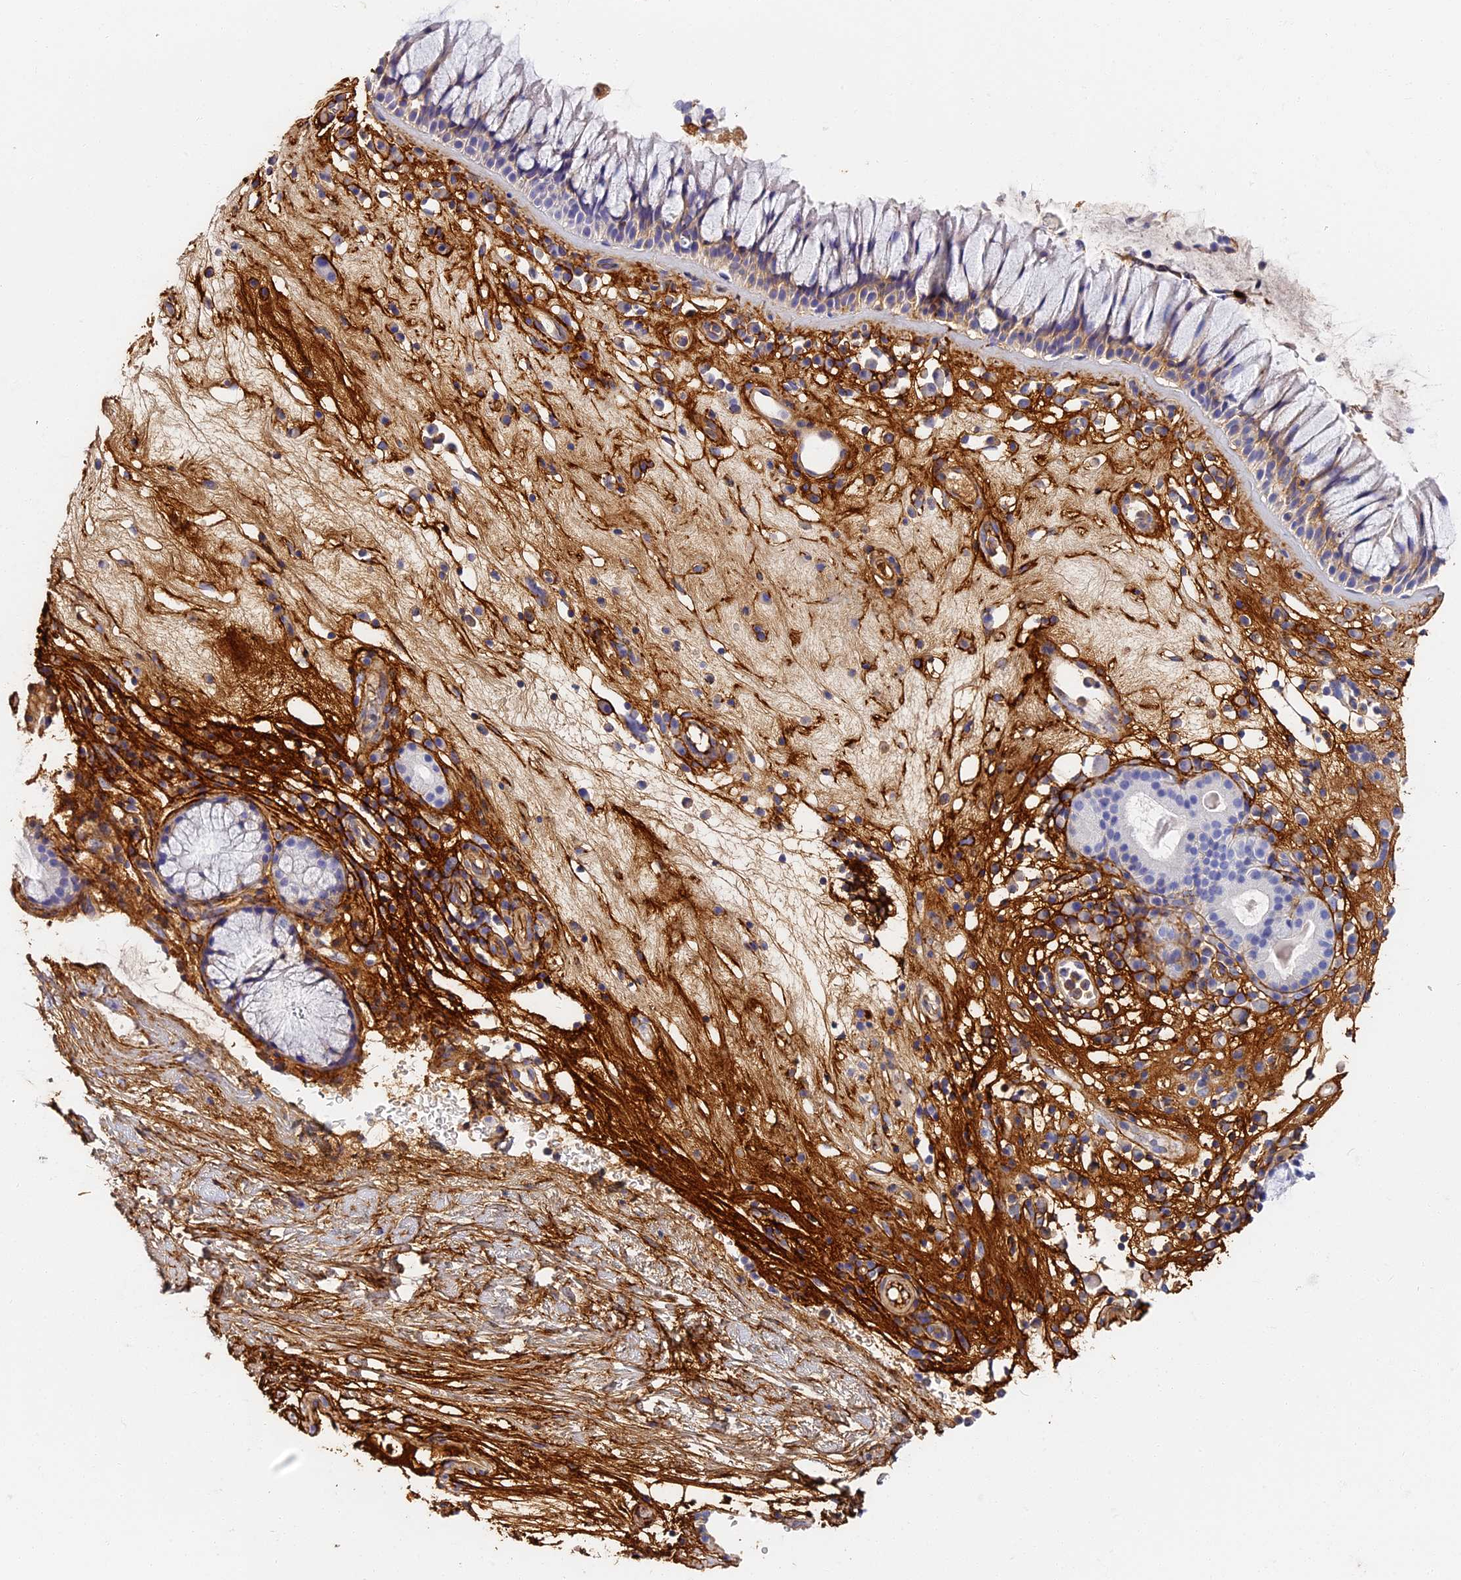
{"staining": {"intensity": "moderate", "quantity": "<25%", "location": "cytoplasmic/membranous"}, "tissue": "nasopharynx", "cell_type": "Respiratory epithelial cells", "image_type": "normal", "snomed": [{"axis": "morphology", "description": "Normal tissue, NOS"}, {"axis": "morphology", "description": "Inflammation, NOS"}, {"axis": "morphology", "description": "Malignant melanoma, Metastatic site"}, {"axis": "topography", "description": "Nasopharynx"}], "caption": "Immunohistochemical staining of benign human nasopharynx displays <25% levels of moderate cytoplasmic/membranous protein positivity in about <25% of respiratory epithelial cells.", "gene": "ITIH1", "patient": {"sex": "male", "age": 70}}